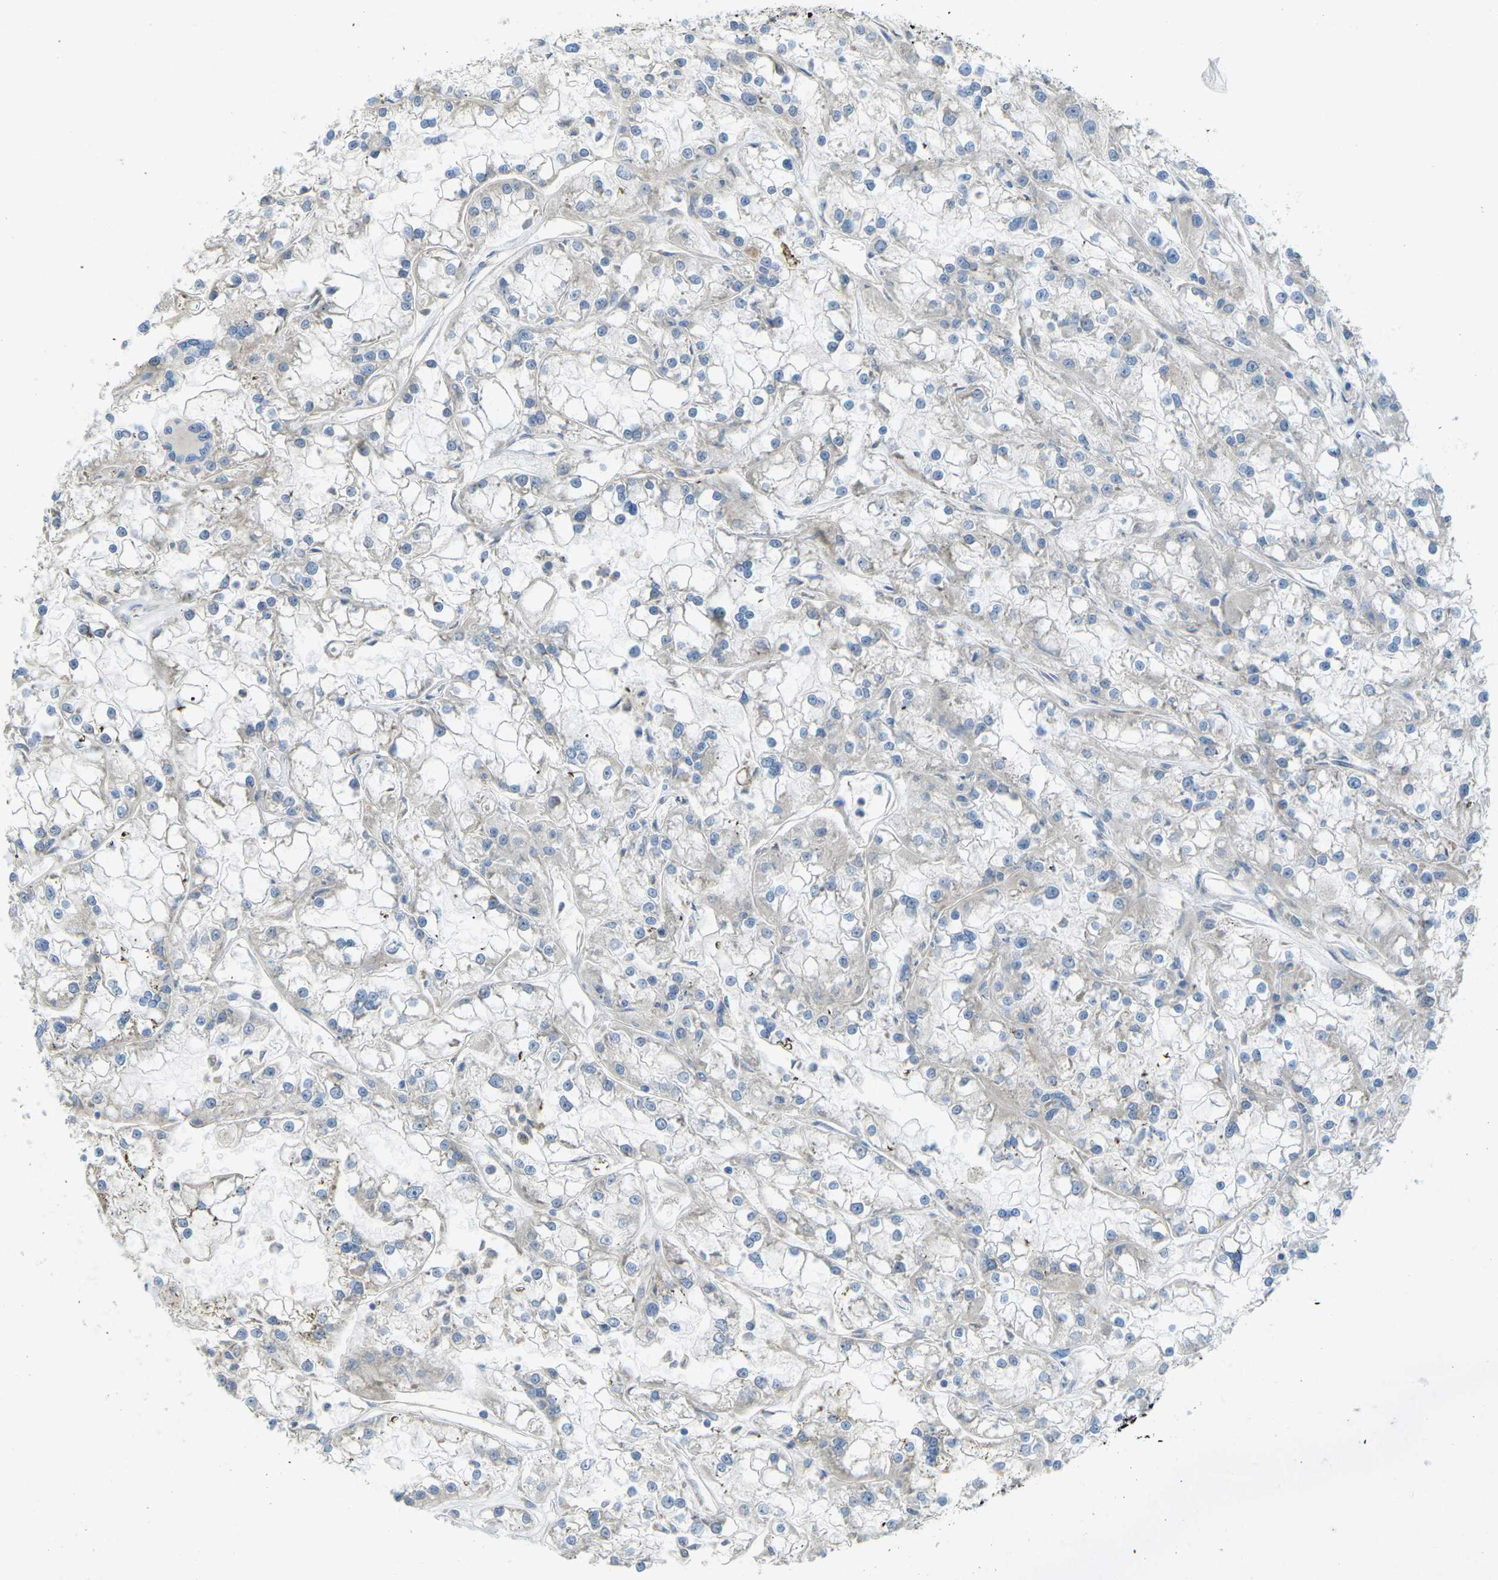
{"staining": {"intensity": "negative", "quantity": "none", "location": "none"}, "tissue": "renal cancer", "cell_type": "Tumor cells", "image_type": "cancer", "snomed": [{"axis": "morphology", "description": "Adenocarcinoma, NOS"}, {"axis": "topography", "description": "Kidney"}], "caption": "IHC image of human renal adenocarcinoma stained for a protein (brown), which shows no positivity in tumor cells.", "gene": "MYLK4", "patient": {"sex": "female", "age": 52}}